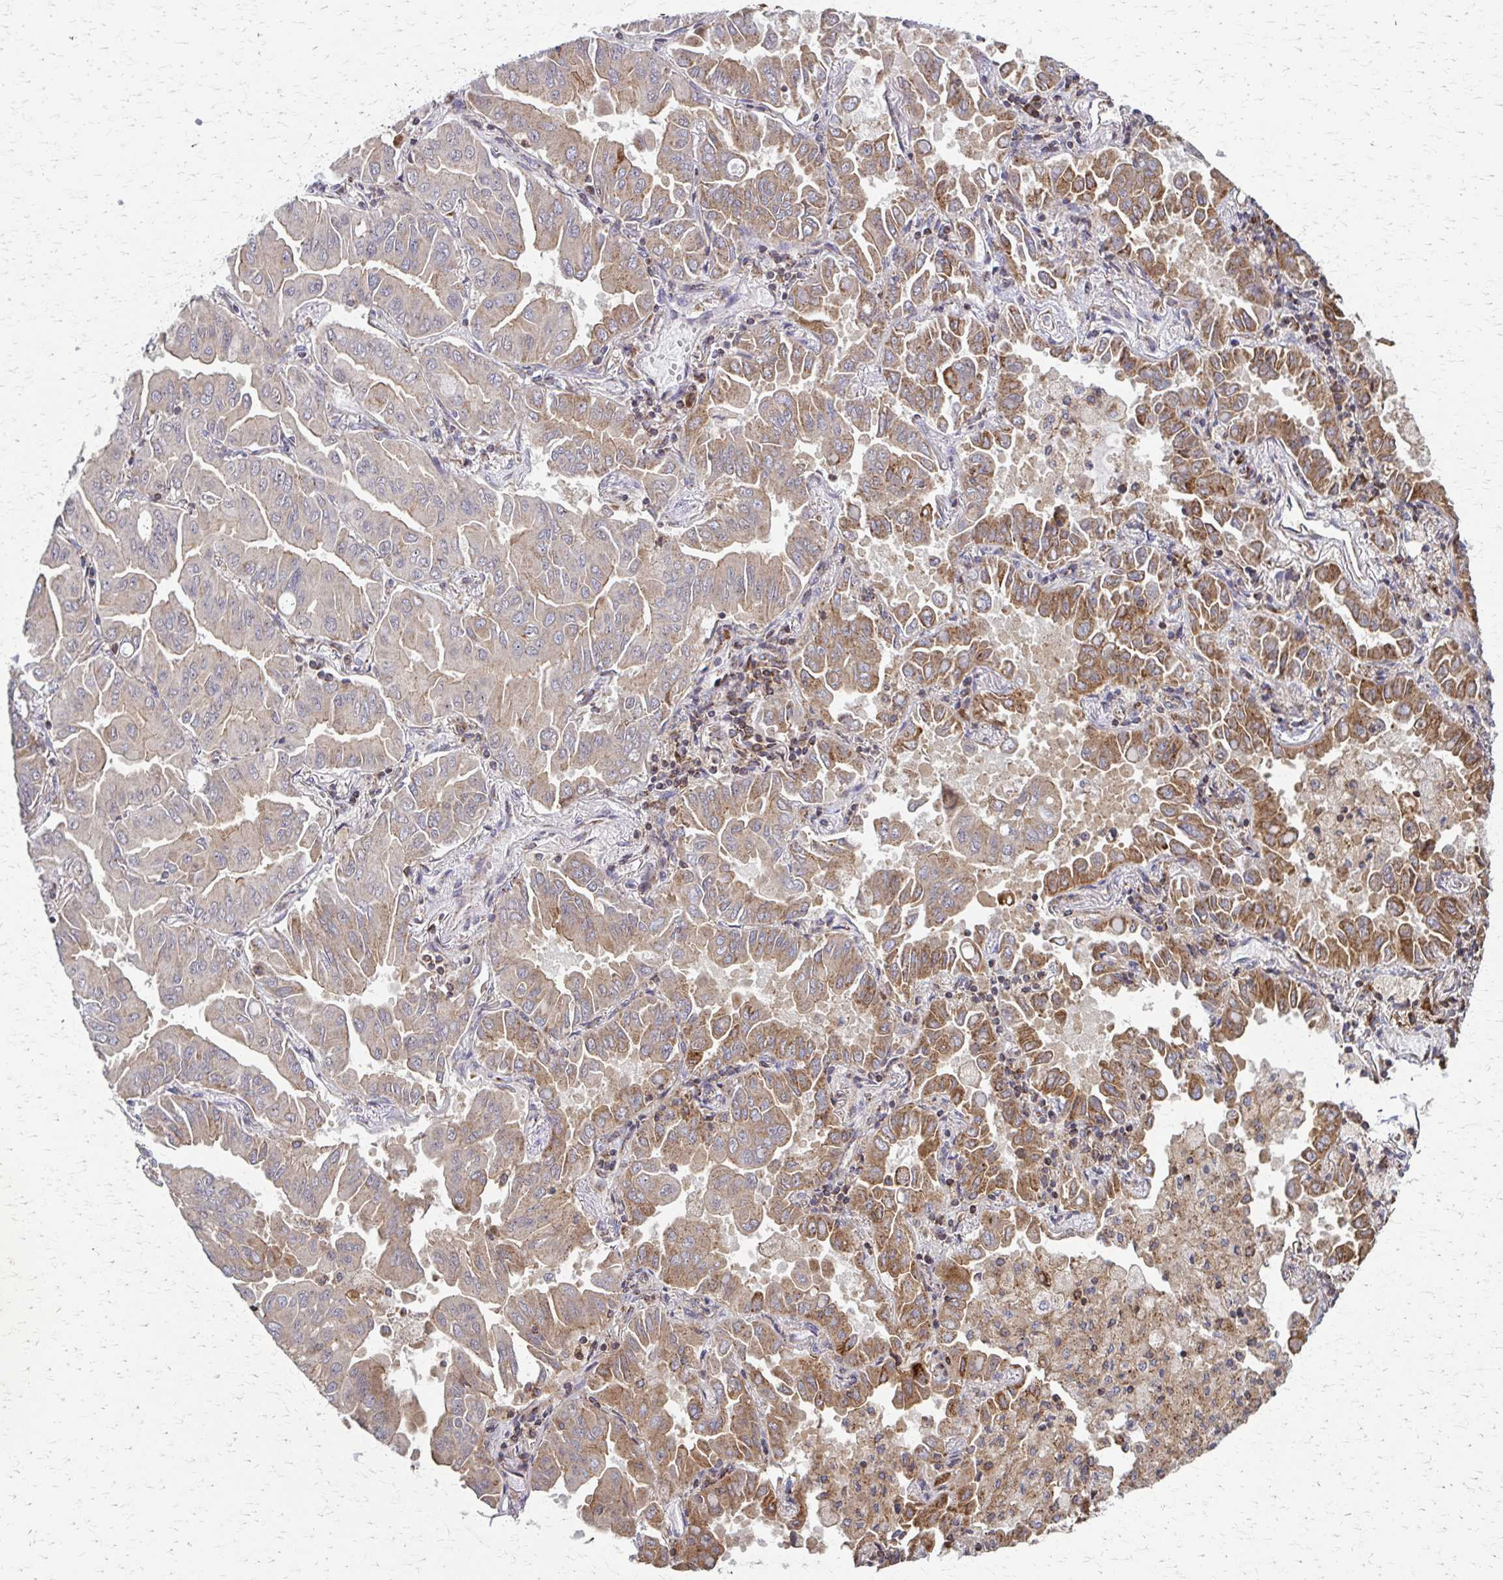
{"staining": {"intensity": "moderate", "quantity": ">75%", "location": "cytoplasmic/membranous"}, "tissue": "lung cancer", "cell_type": "Tumor cells", "image_type": "cancer", "snomed": [{"axis": "morphology", "description": "Adenocarcinoma, NOS"}, {"axis": "topography", "description": "Lung"}], "caption": "This micrograph exhibits adenocarcinoma (lung) stained with immunohistochemistry to label a protein in brown. The cytoplasmic/membranous of tumor cells show moderate positivity for the protein. Nuclei are counter-stained blue.", "gene": "EEF2", "patient": {"sex": "male", "age": 64}}